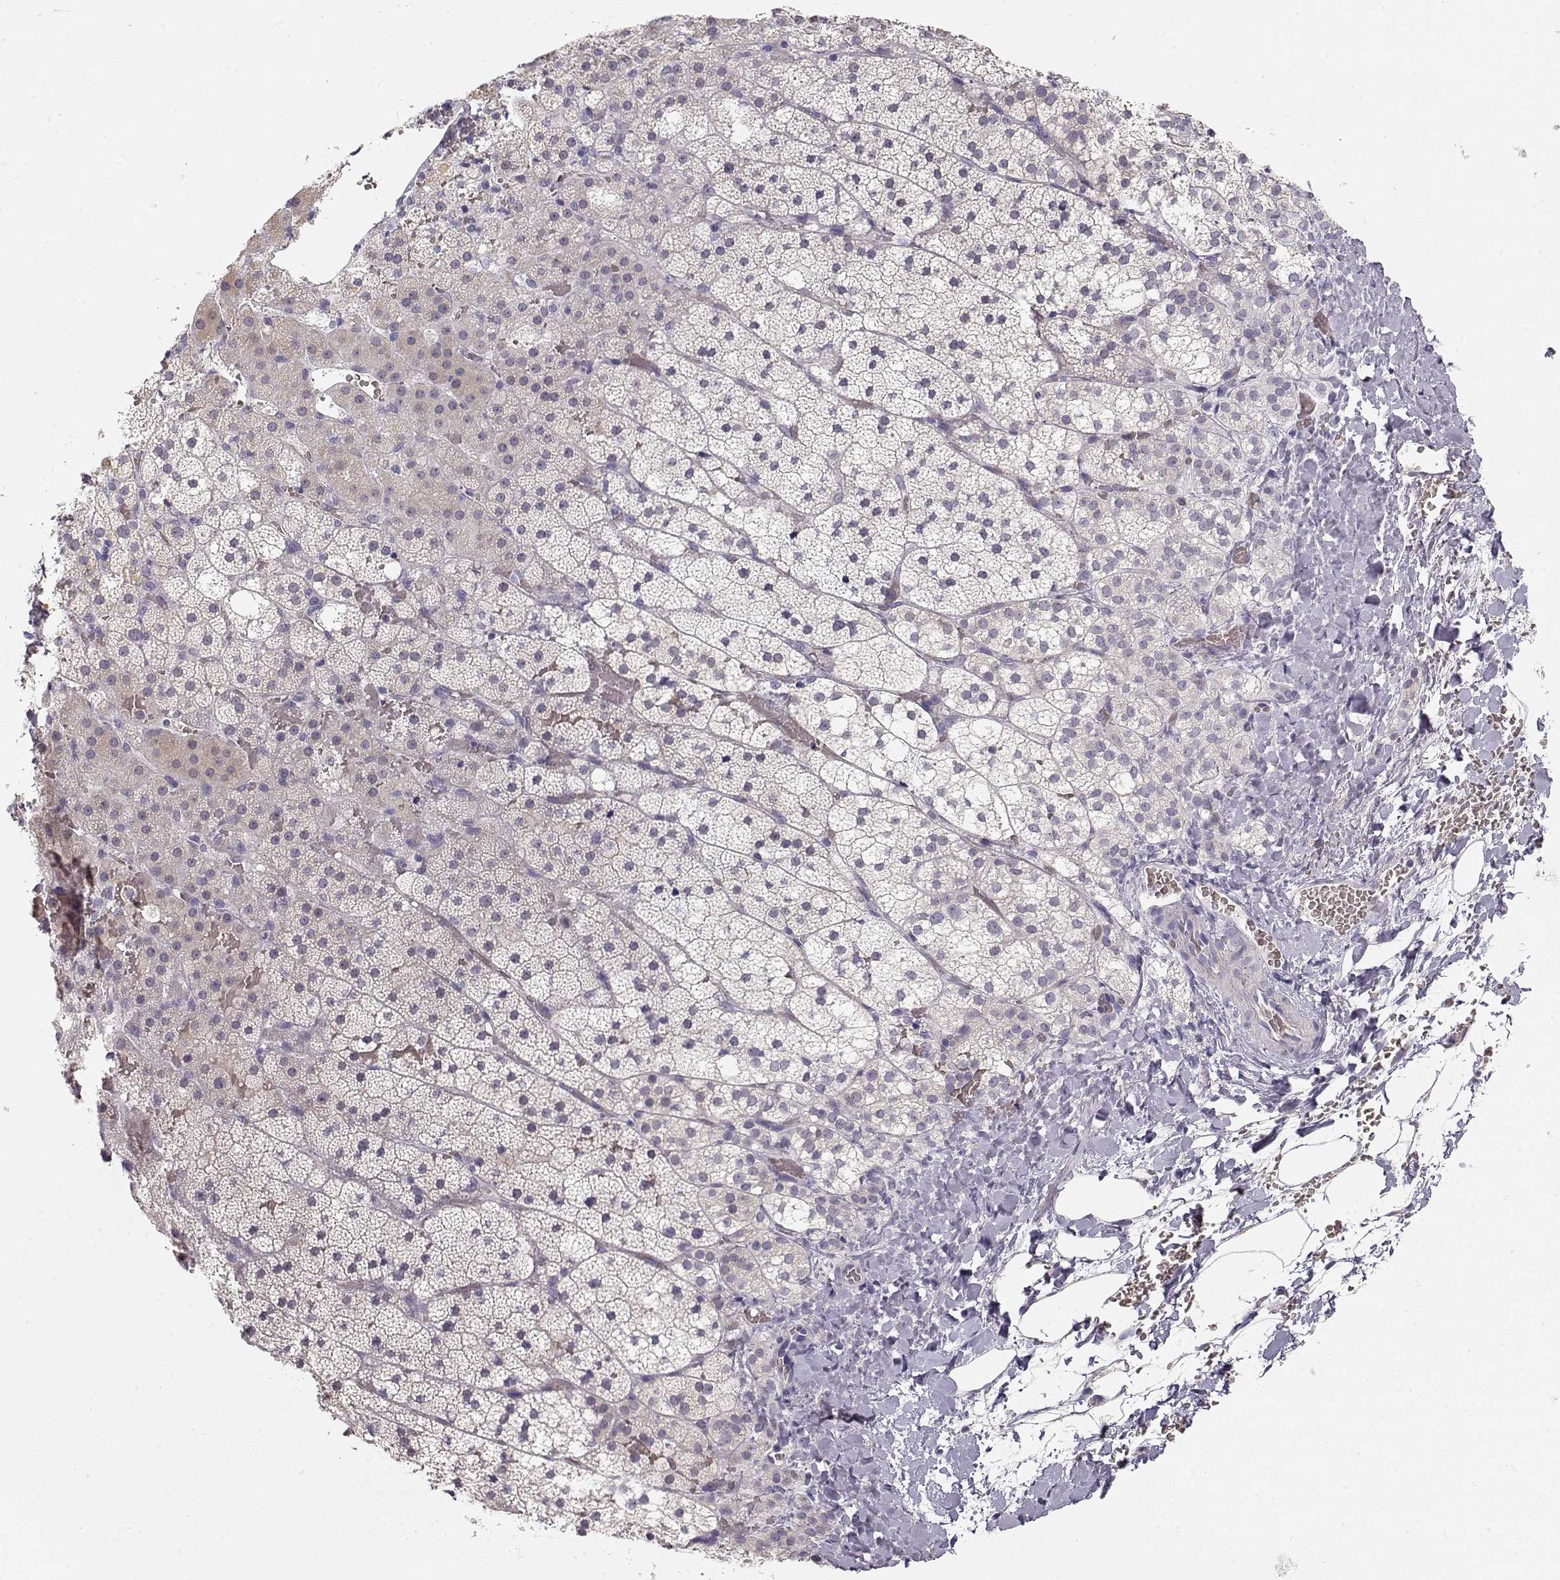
{"staining": {"intensity": "weak", "quantity": "<25%", "location": "cytoplasmic/membranous"}, "tissue": "adrenal gland", "cell_type": "Glandular cells", "image_type": "normal", "snomed": [{"axis": "morphology", "description": "Normal tissue, NOS"}, {"axis": "topography", "description": "Adrenal gland"}], "caption": "The histopathology image demonstrates no staining of glandular cells in normal adrenal gland. (Brightfield microscopy of DAB immunohistochemistry (IHC) at high magnification).", "gene": "TTC26", "patient": {"sex": "male", "age": 53}}